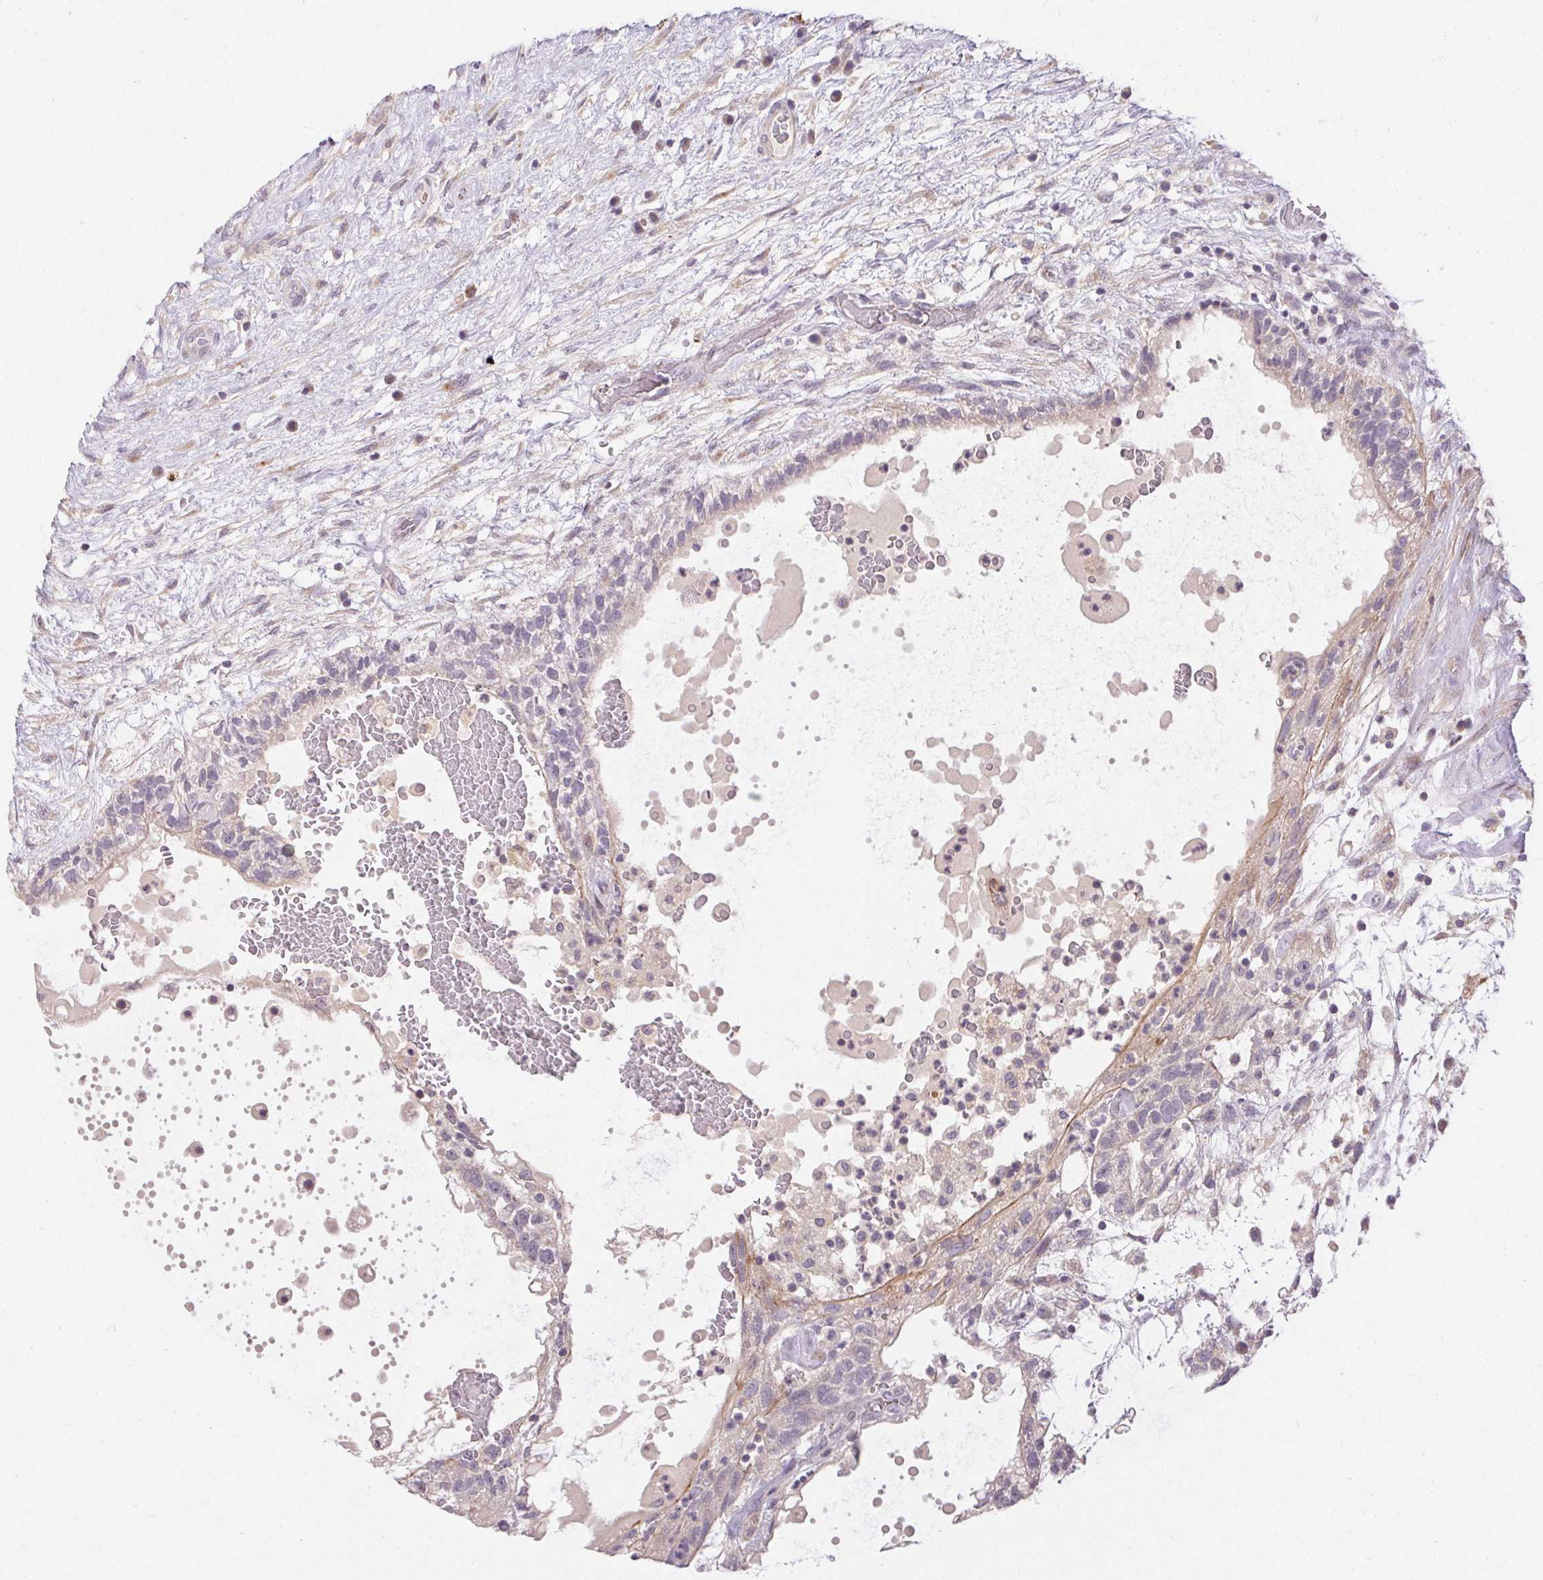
{"staining": {"intensity": "negative", "quantity": "none", "location": "none"}, "tissue": "testis cancer", "cell_type": "Tumor cells", "image_type": "cancer", "snomed": [{"axis": "morphology", "description": "Normal tissue, NOS"}, {"axis": "morphology", "description": "Carcinoma, Embryonal, NOS"}, {"axis": "topography", "description": "Testis"}], "caption": "A photomicrograph of testis cancer (embryonal carcinoma) stained for a protein reveals no brown staining in tumor cells.", "gene": "TMEM52B", "patient": {"sex": "male", "age": 32}}